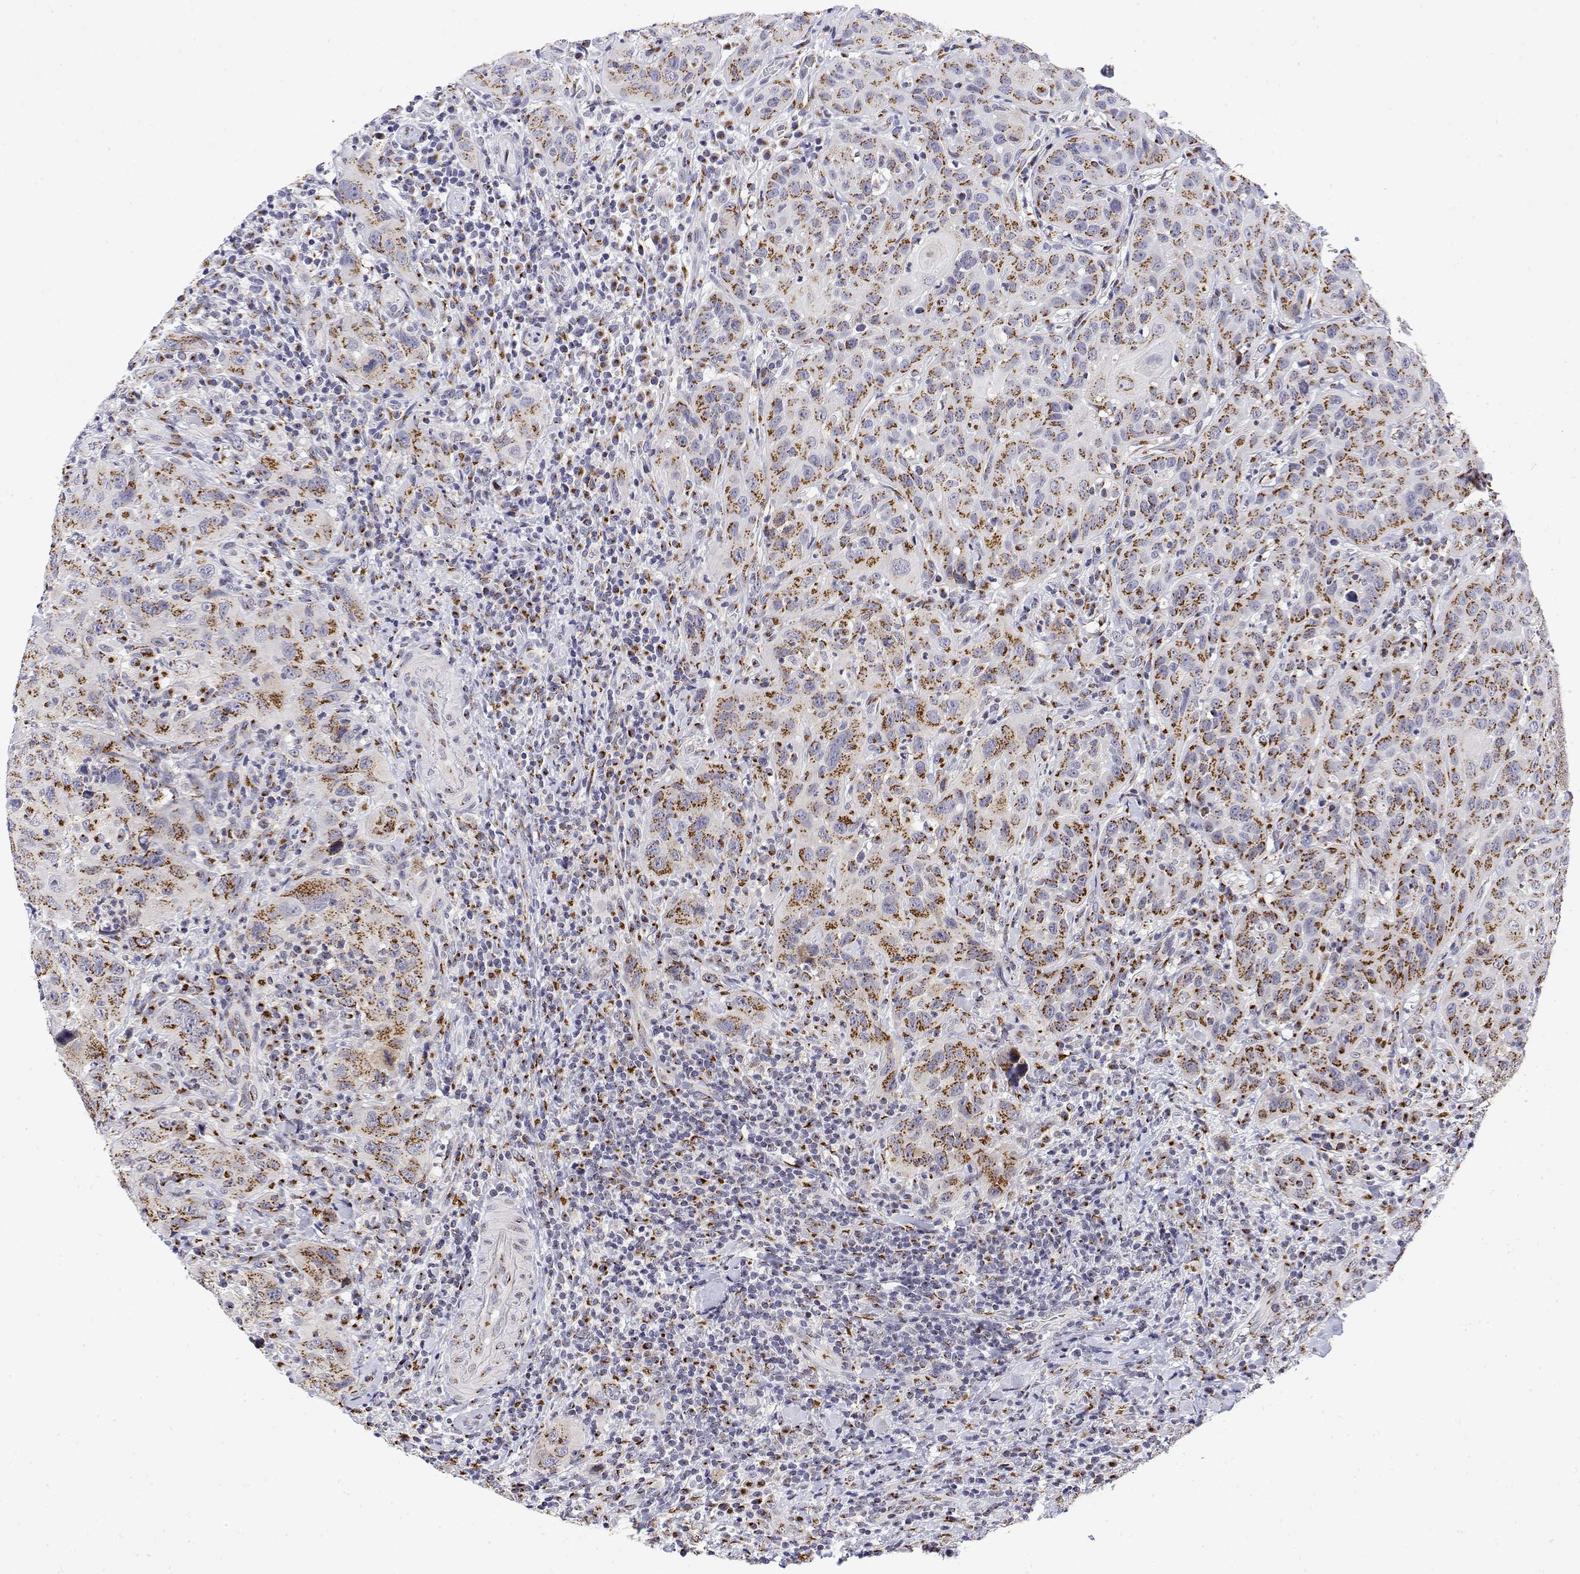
{"staining": {"intensity": "strong", "quantity": ">75%", "location": "cytoplasmic/membranous"}, "tissue": "head and neck cancer", "cell_type": "Tumor cells", "image_type": "cancer", "snomed": [{"axis": "morphology", "description": "Normal tissue, NOS"}, {"axis": "morphology", "description": "Squamous cell carcinoma, NOS"}, {"axis": "topography", "description": "Oral tissue"}, {"axis": "topography", "description": "Tounge, NOS"}, {"axis": "topography", "description": "Head-Neck"}], "caption": "Brown immunohistochemical staining in head and neck cancer (squamous cell carcinoma) displays strong cytoplasmic/membranous expression in about >75% of tumor cells. (Brightfield microscopy of DAB IHC at high magnification).", "gene": "YIPF3", "patient": {"sex": "male", "age": 62}}